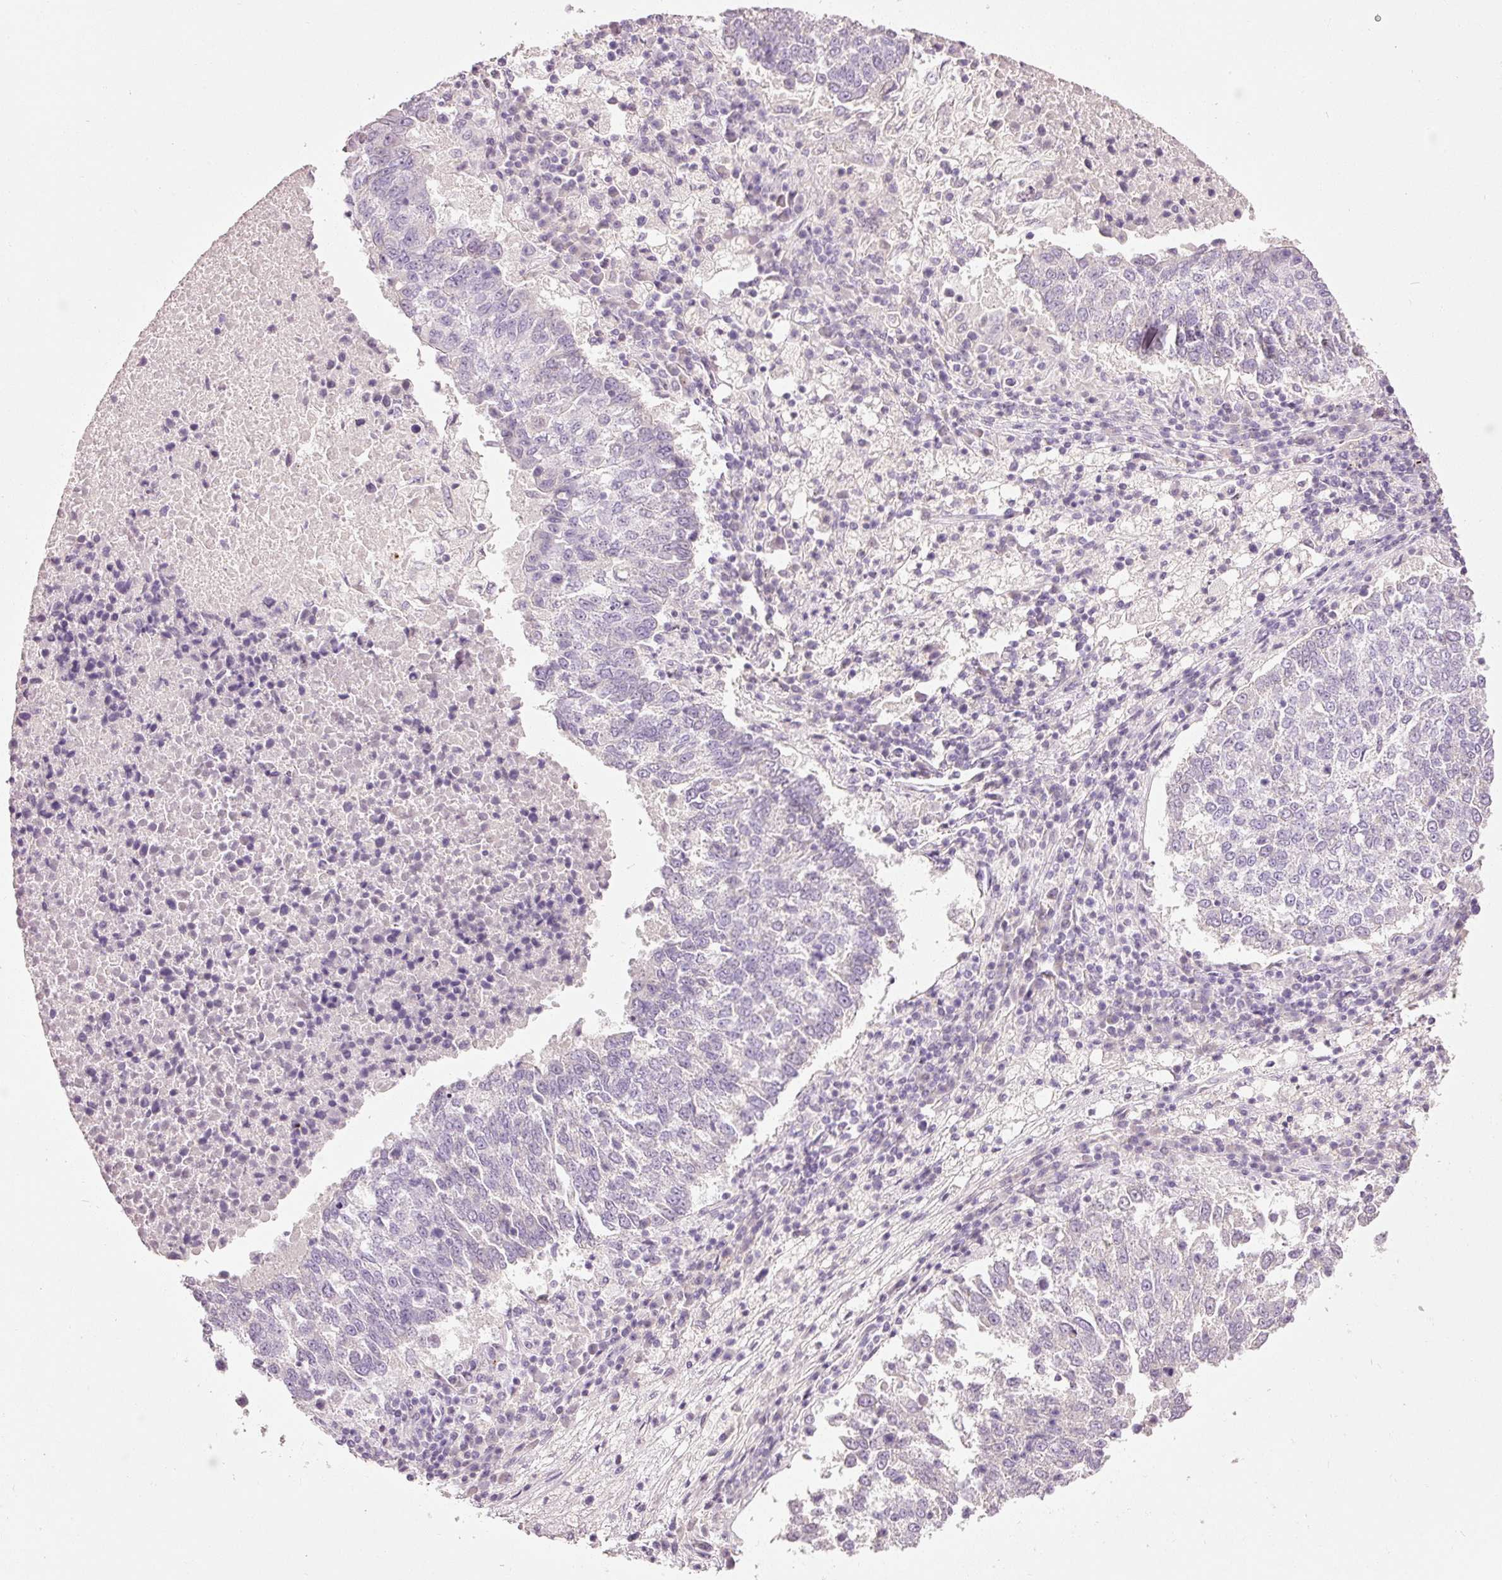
{"staining": {"intensity": "negative", "quantity": "none", "location": "none"}, "tissue": "lung cancer", "cell_type": "Tumor cells", "image_type": "cancer", "snomed": [{"axis": "morphology", "description": "Squamous cell carcinoma, NOS"}, {"axis": "topography", "description": "Lung"}], "caption": "Lung cancer (squamous cell carcinoma) was stained to show a protein in brown. There is no significant positivity in tumor cells. (Immunohistochemistry (ihc), brightfield microscopy, high magnification).", "gene": "MUC5AC", "patient": {"sex": "male", "age": 73}}